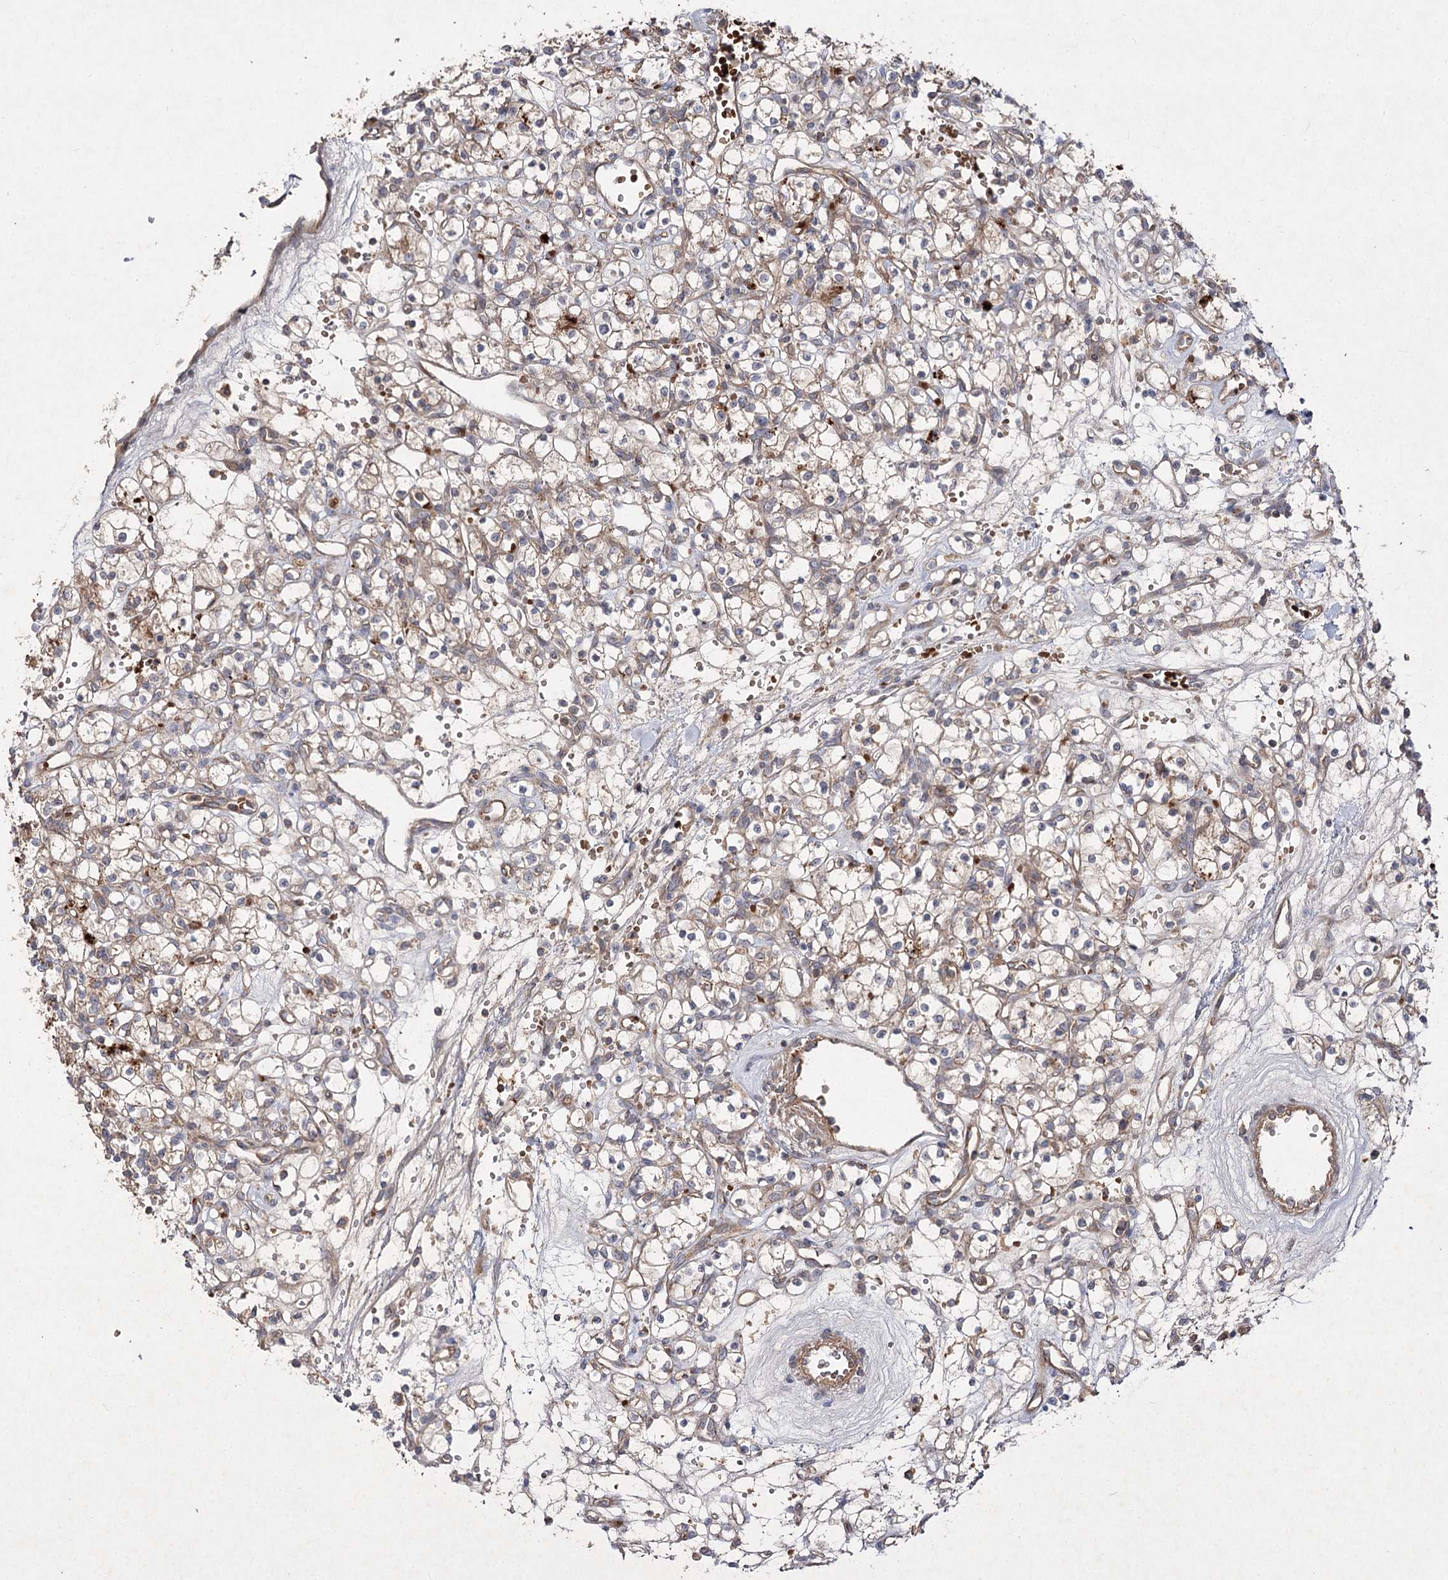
{"staining": {"intensity": "weak", "quantity": "25%-75%", "location": "cytoplasmic/membranous"}, "tissue": "renal cancer", "cell_type": "Tumor cells", "image_type": "cancer", "snomed": [{"axis": "morphology", "description": "Adenocarcinoma, NOS"}, {"axis": "topography", "description": "Kidney"}], "caption": "Tumor cells reveal low levels of weak cytoplasmic/membranous positivity in approximately 25%-75% of cells in human renal cancer (adenocarcinoma).", "gene": "KIAA0825", "patient": {"sex": "female", "age": 59}}